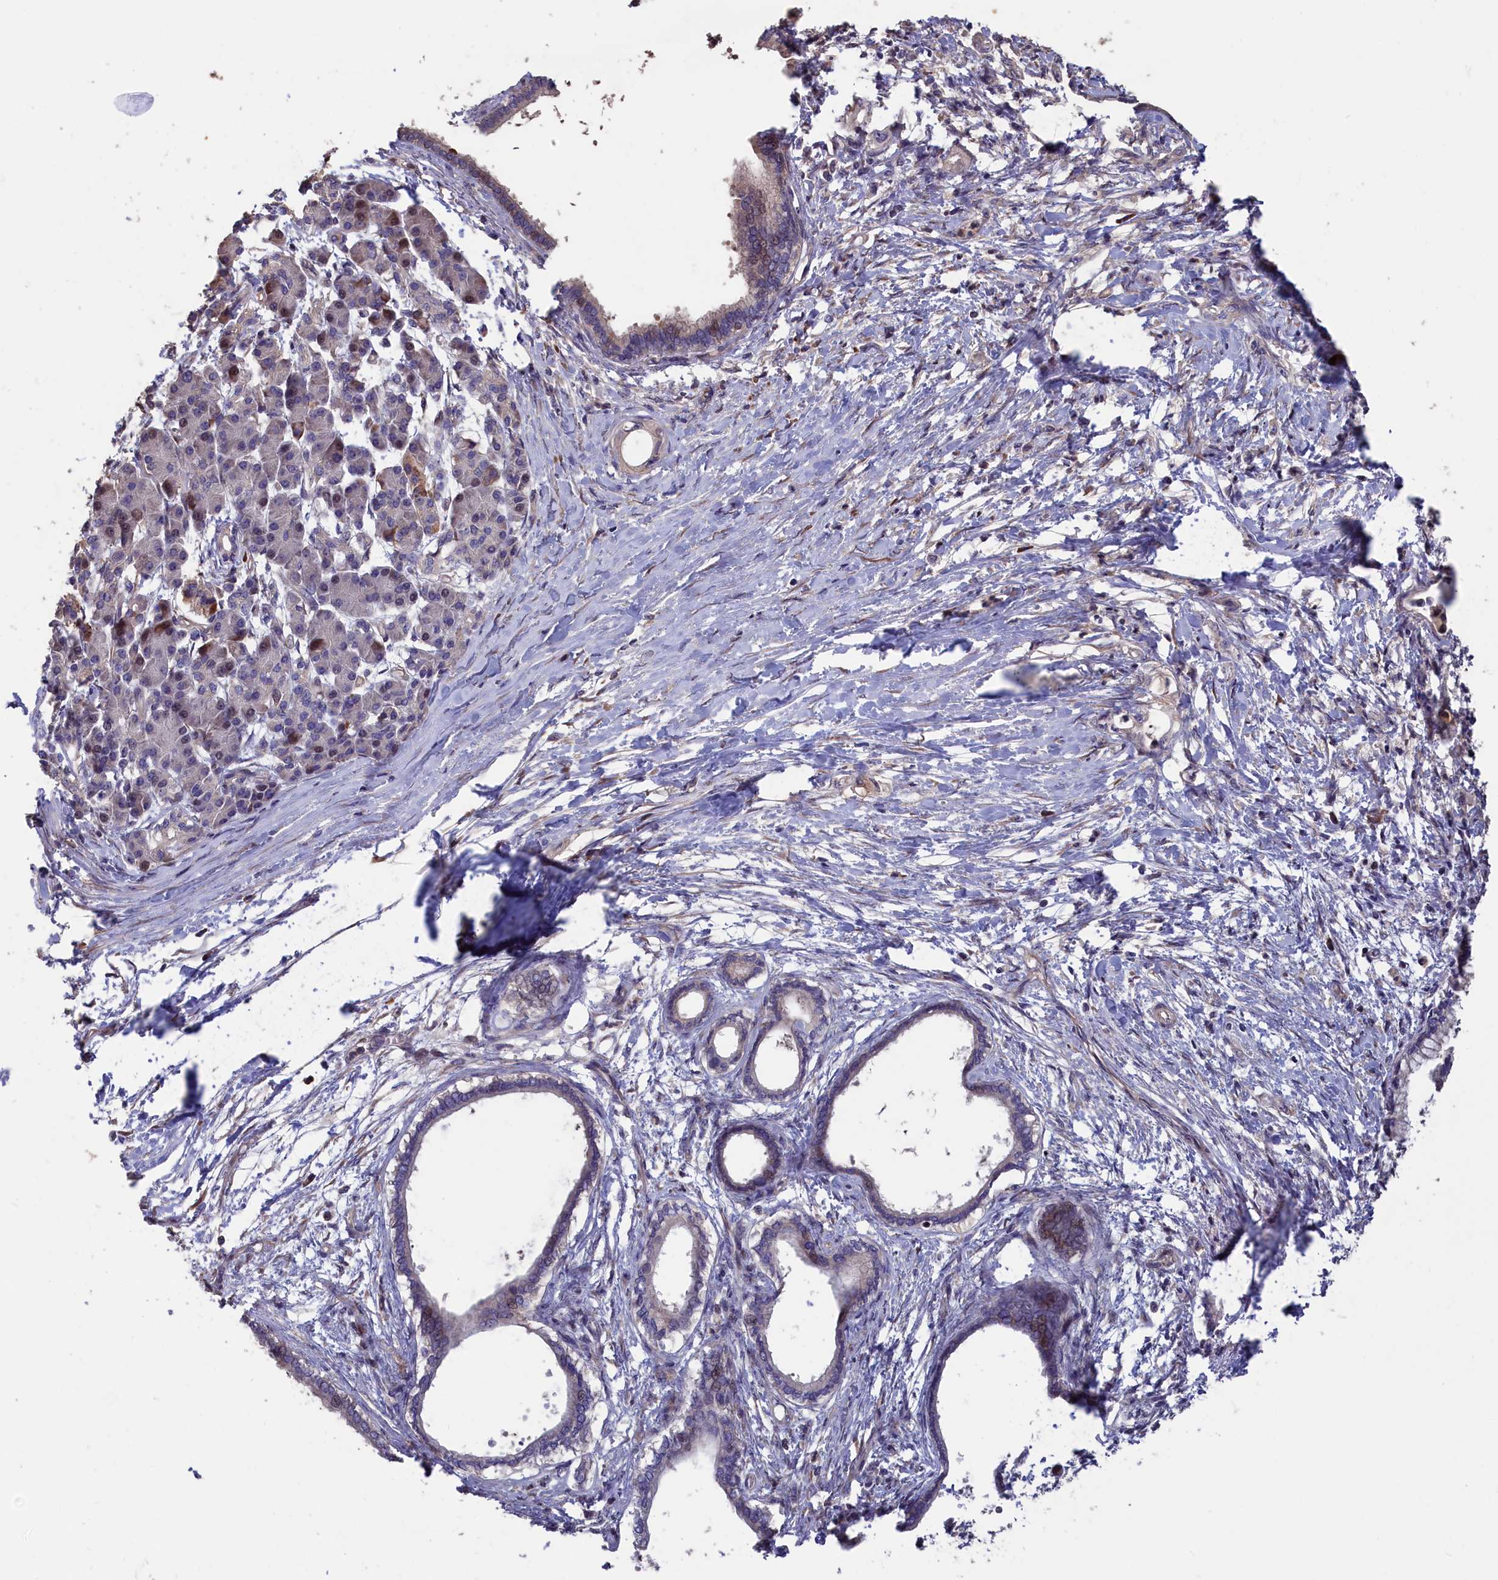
{"staining": {"intensity": "weak", "quantity": "<25%", "location": "cytoplasmic/membranous"}, "tissue": "pancreatic cancer", "cell_type": "Tumor cells", "image_type": "cancer", "snomed": [{"axis": "morphology", "description": "Adenocarcinoma, NOS"}, {"axis": "topography", "description": "Pancreas"}], "caption": "Immunohistochemical staining of pancreatic adenocarcinoma demonstrates no significant staining in tumor cells.", "gene": "GREB1L", "patient": {"sex": "female", "age": 55}}